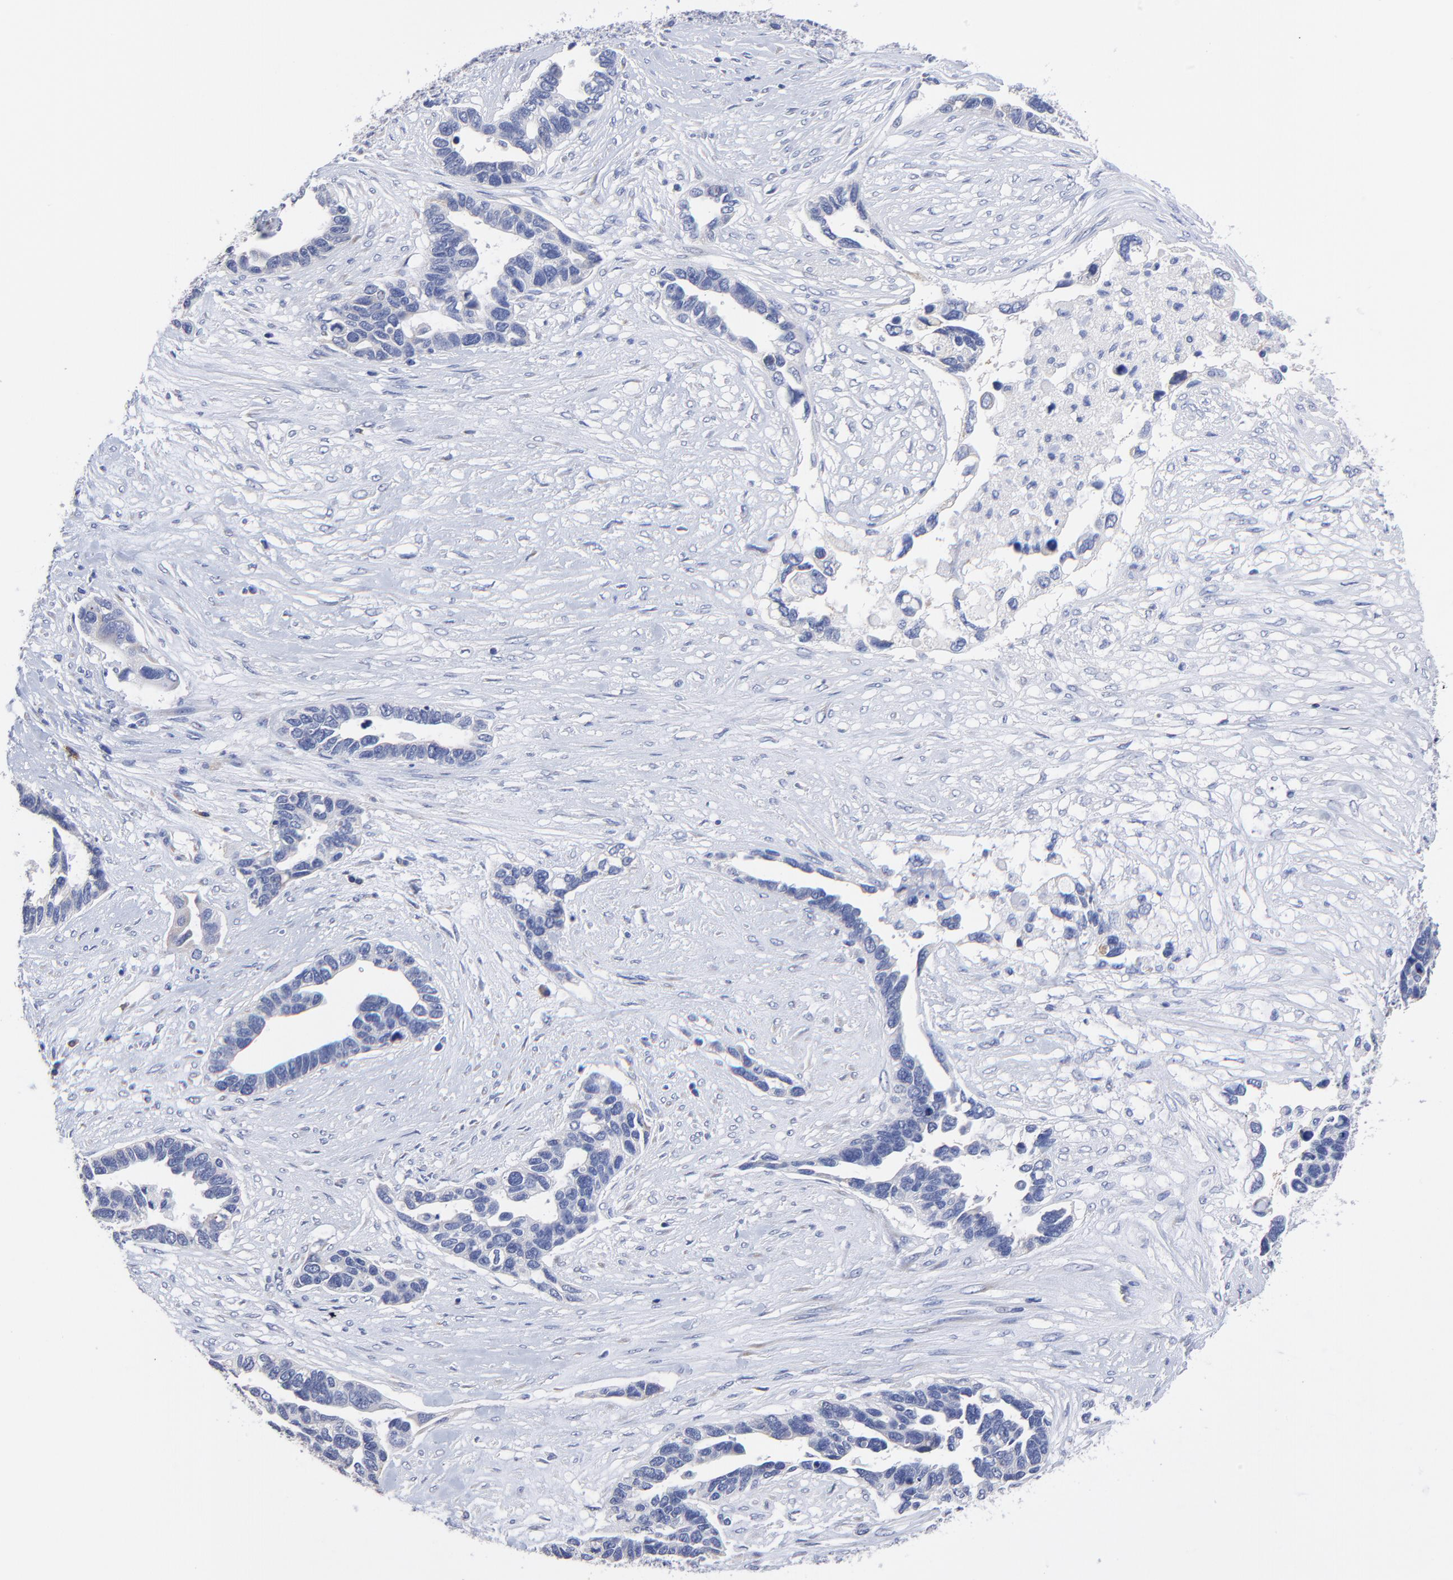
{"staining": {"intensity": "negative", "quantity": "none", "location": "none"}, "tissue": "ovarian cancer", "cell_type": "Tumor cells", "image_type": "cancer", "snomed": [{"axis": "morphology", "description": "Cystadenocarcinoma, serous, NOS"}, {"axis": "topography", "description": "Ovary"}], "caption": "Immunohistochemistry (IHC) photomicrograph of neoplastic tissue: serous cystadenocarcinoma (ovarian) stained with DAB demonstrates no significant protein expression in tumor cells.", "gene": "LAX1", "patient": {"sex": "female", "age": 54}}